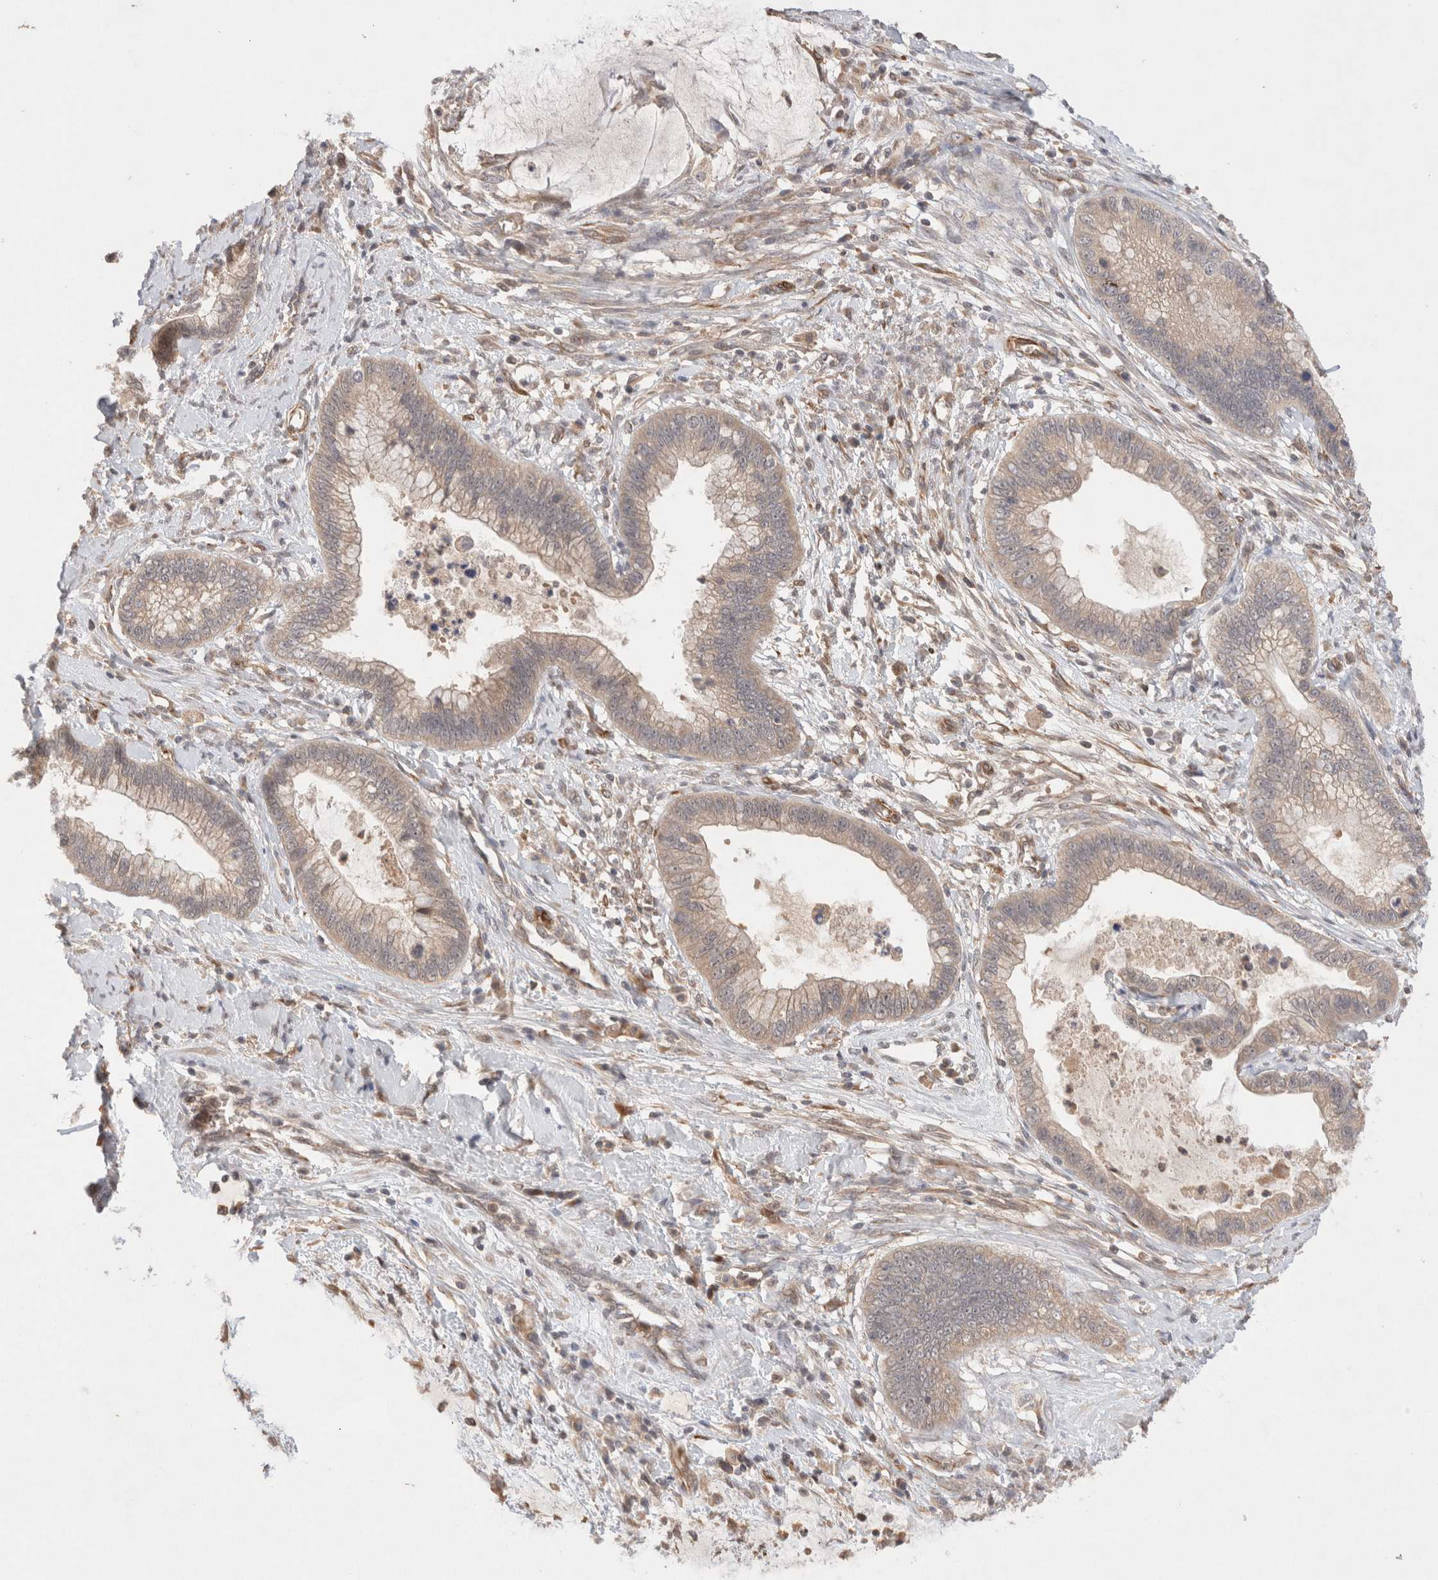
{"staining": {"intensity": "weak", "quantity": "25%-75%", "location": "cytoplasmic/membranous"}, "tissue": "cervical cancer", "cell_type": "Tumor cells", "image_type": "cancer", "snomed": [{"axis": "morphology", "description": "Adenocarcinoma, NOS"}, {"axis": "topography", "description": "Cervix"}], "caption": "Weak cytoplasmic/membranous protein staining is identified in approximately 25%-75% of tumor cells in cervical cancer (adenocarcinoma). The staining was performed using DAB to visualize the protein expression in brown, while the nuclei were stained in blue with hematoxylin (Magnification: 20x).", "gene": "KLHL20", "patient": {"sex": "female", "age": 44}}